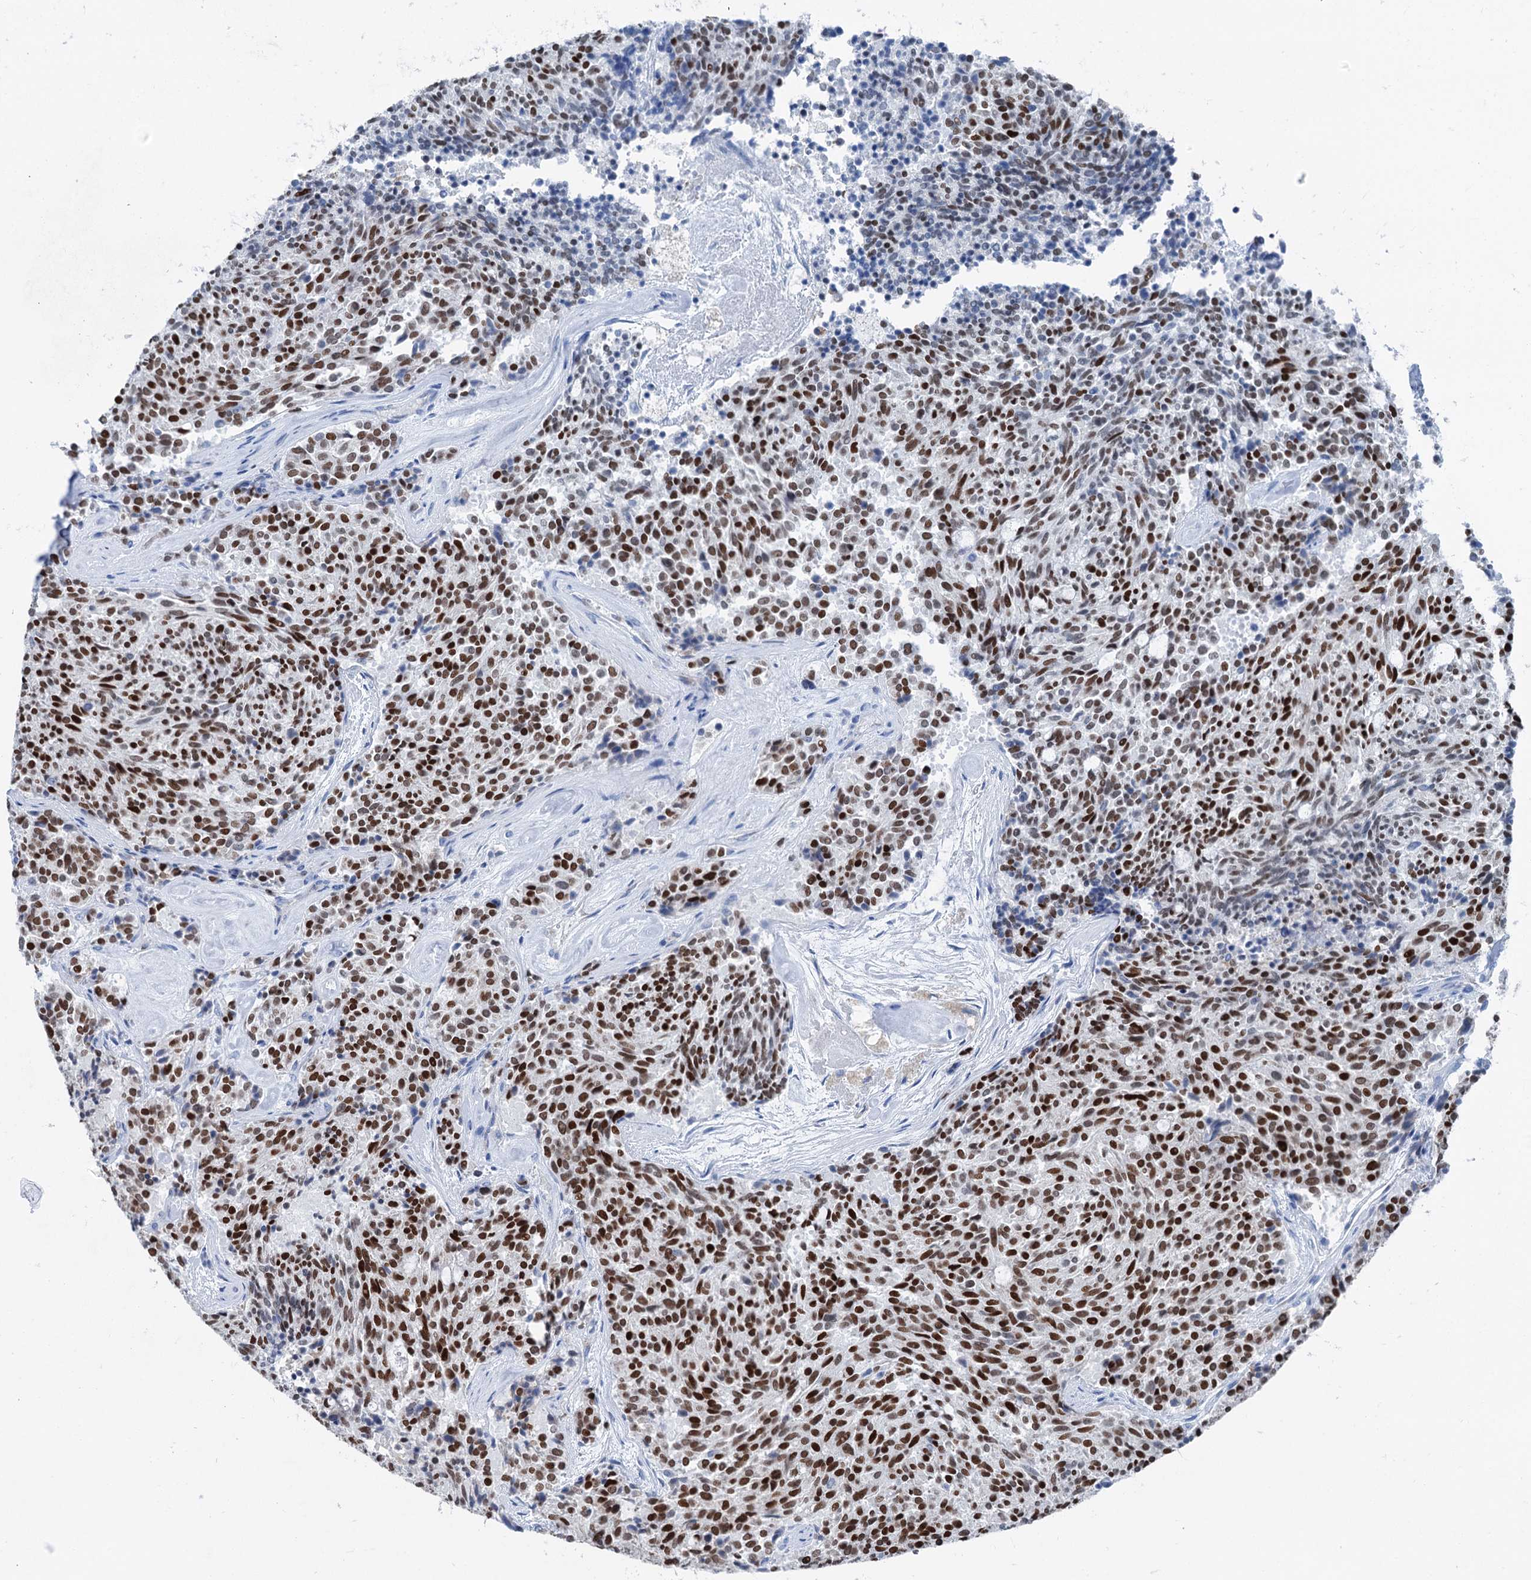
{"staining": {"intensity": "strong", "quantity": ">75%", "location": "nuclear"}, "tissue": "carcinoid", "cell_type": "Tumor cells", "image_type": "cancer", "snomed": [{"axis": "morphology", "description": "Carcinoid, malignant, NOS"}, {"axis": "topography", "description": "Pancreas"}], "caption": "Tumor cells reveal high levels of strong nuclear staining in about >75% of cells in carcinoid.", "gene": "ELP4", "patient": {"sex": "female", "age": 54}}